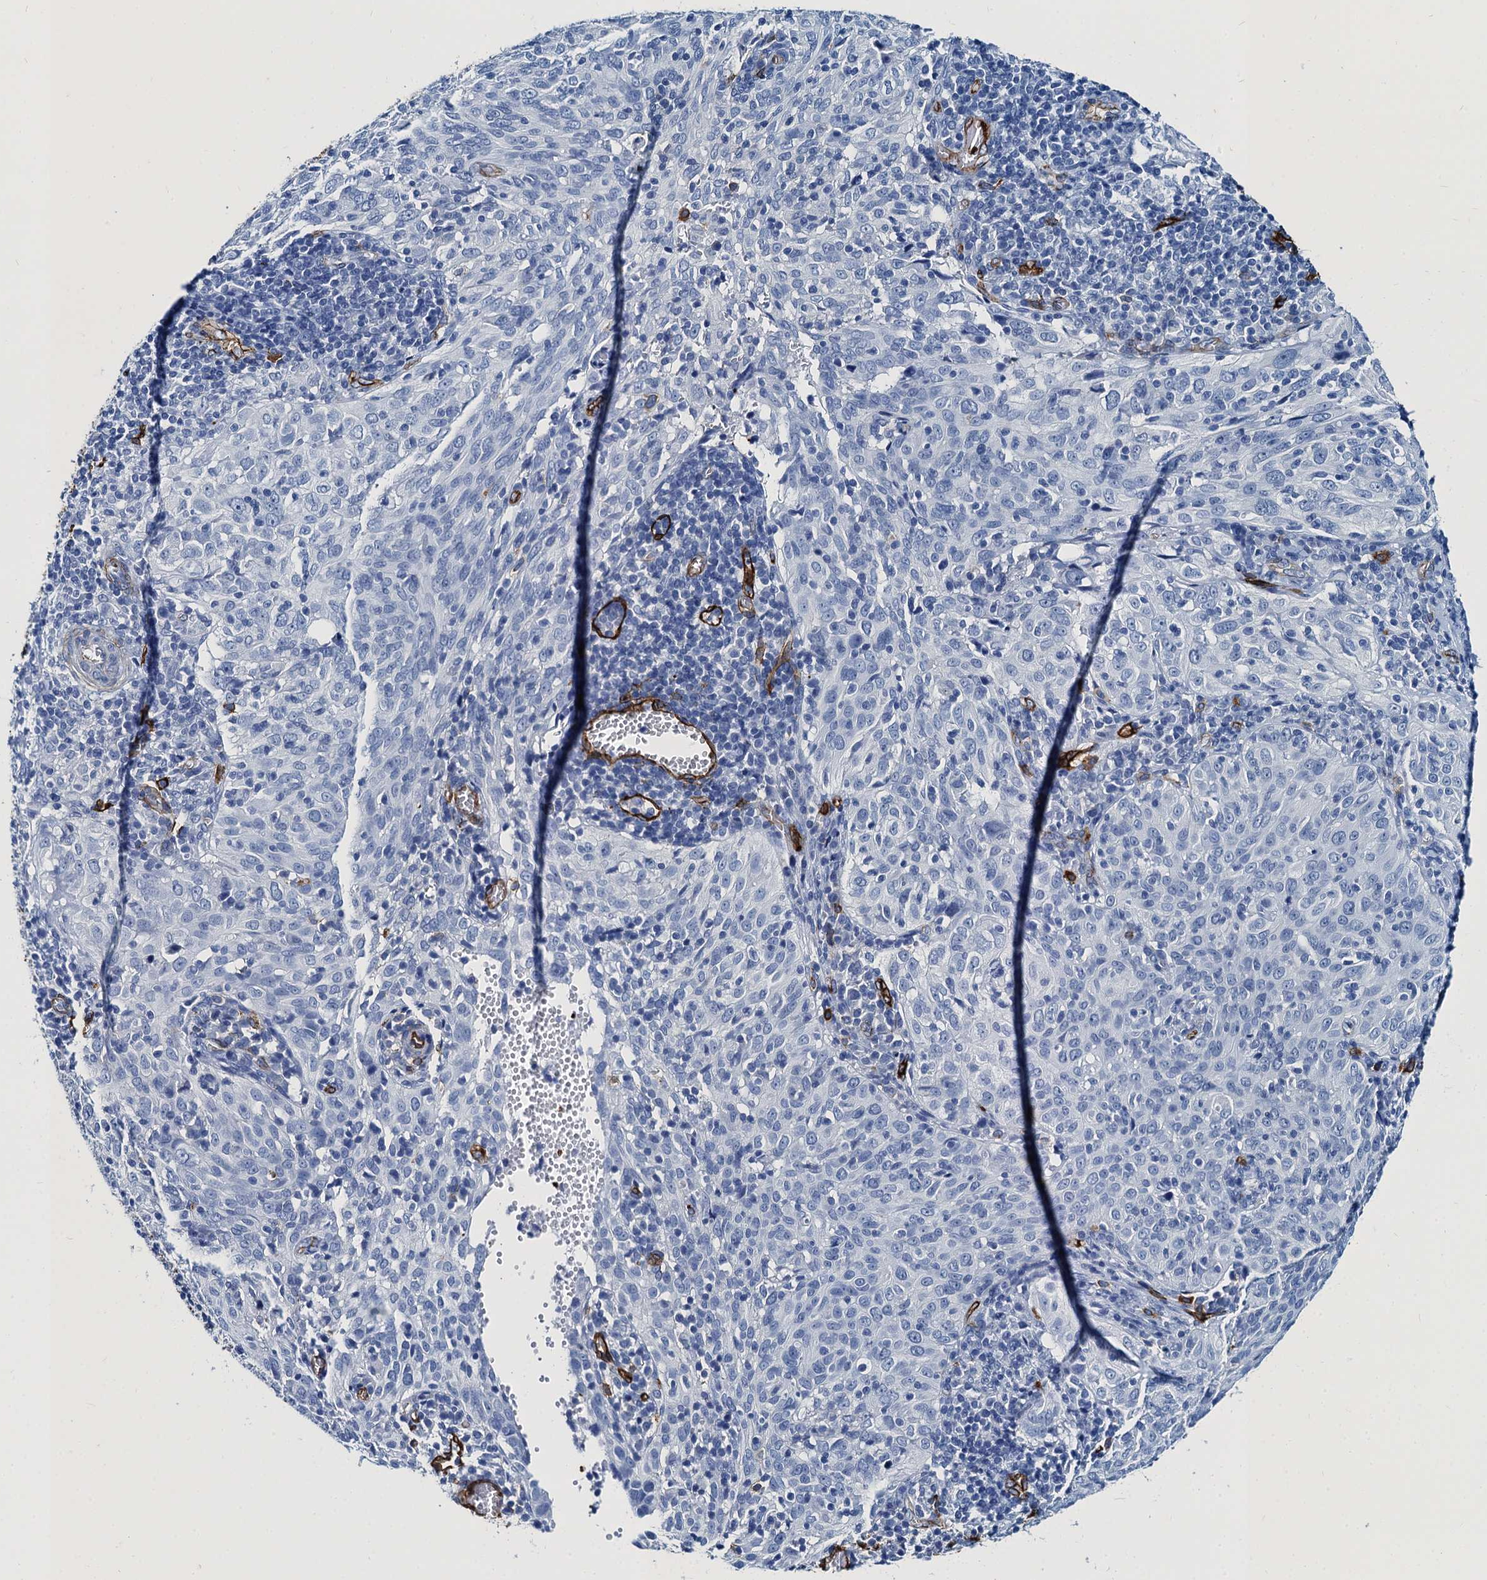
{"staining": {"intensity": "negative", "quantity": "none", "location": "none"}, "tissue": "cervical cancer", "cell_type": "Tumor cells", "image_type": "cancer", "snomed": [{"axis": "morphology", "description": "Normal tissue, NOS"}, {"axis": "morphology", "description": "Squamous cell carcinoma, NOS"}, {"axis": "topography", "description": "Cervix"}], "caption": "Cervical cancer (squamous cell carcinoma) was stained to show a protein in brown. There is no significant positivity in tumor cells.", "gene": "CAVIN2", "patient": {"sex": "female", "age": 31}}